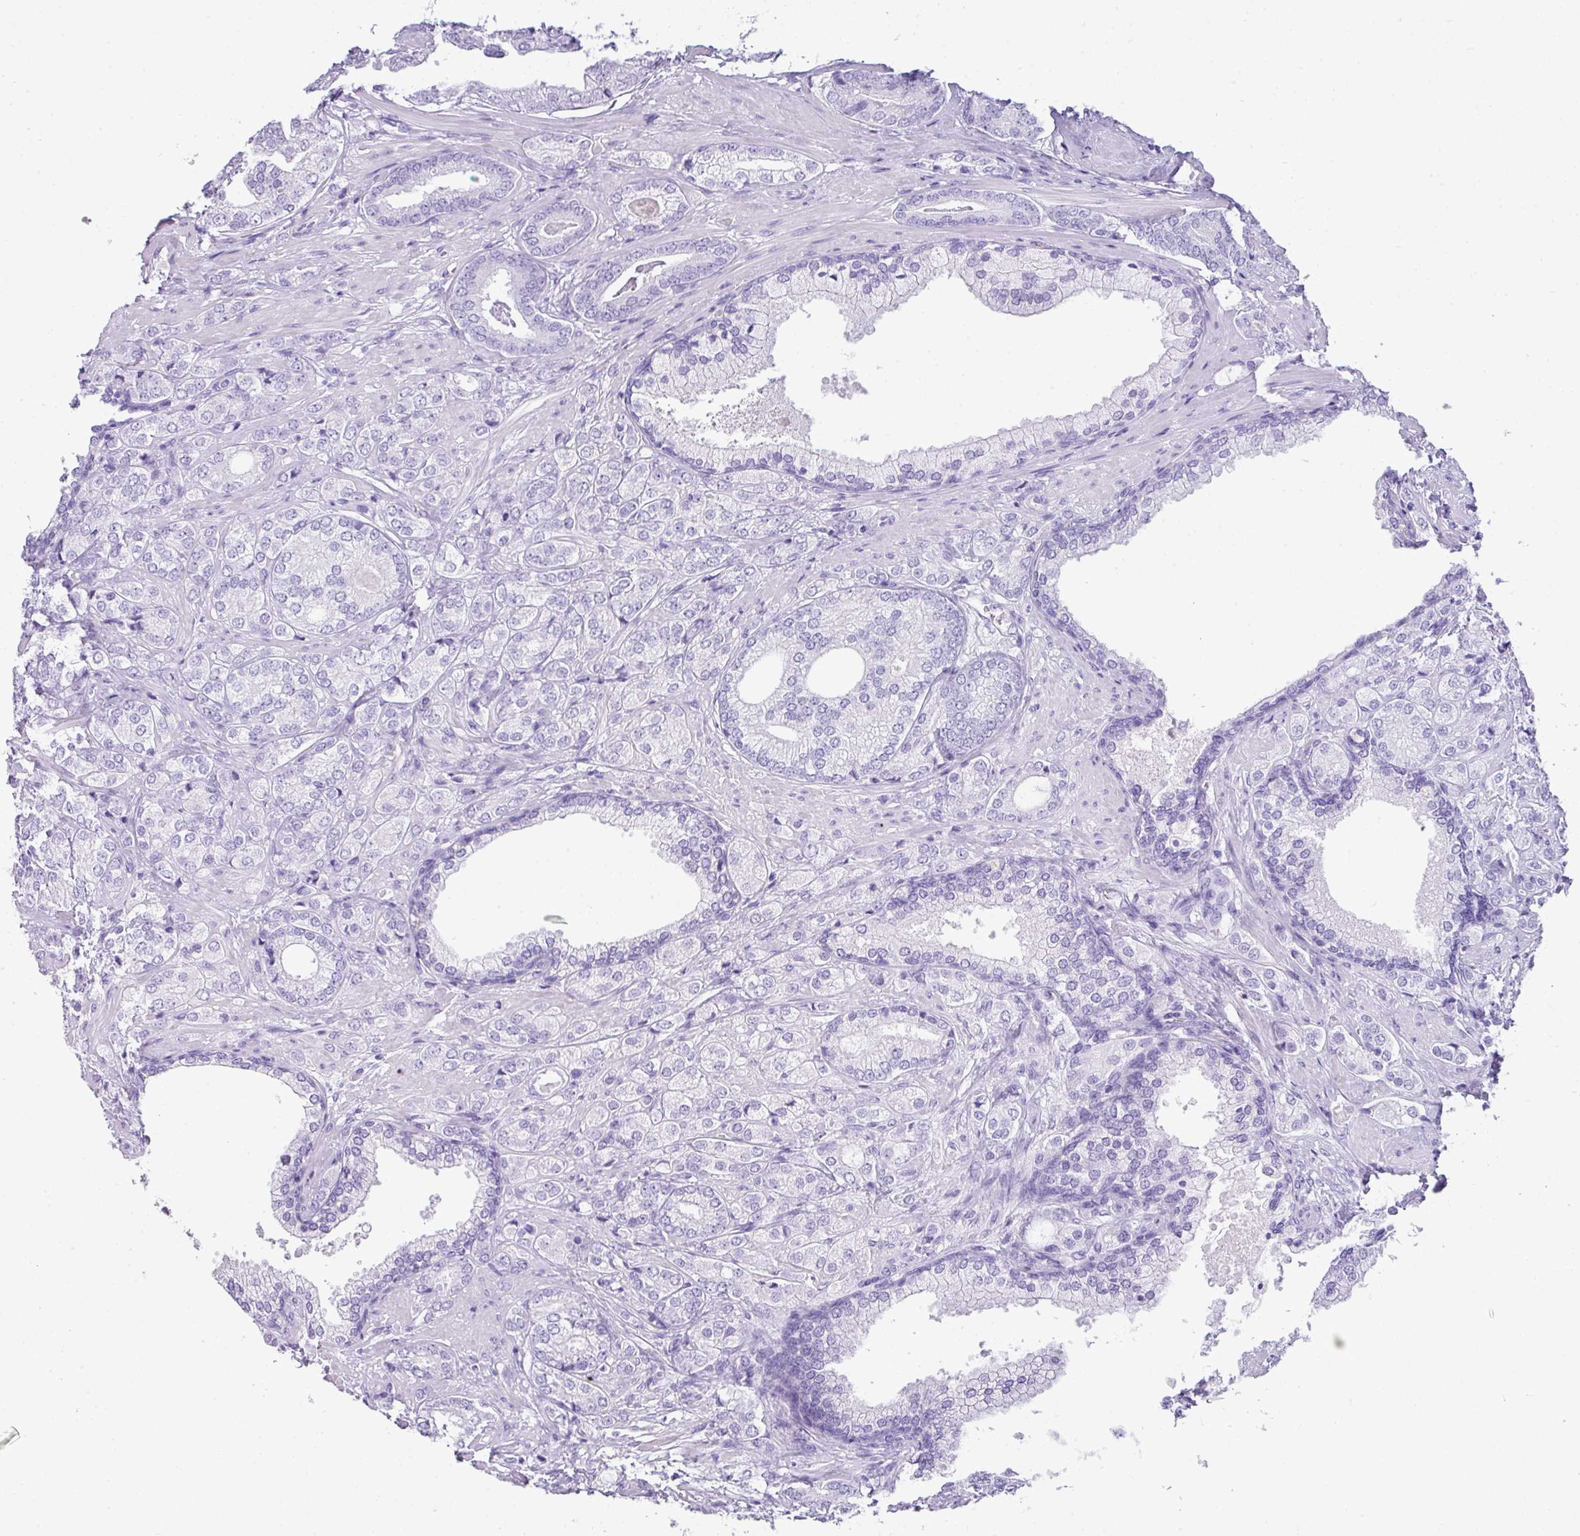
{"staining": {"intensity": "negative", "quantity": "none", "location": "none"}, "tissue": "prostate cancer", "cell_type": "Tumor cells", "image_type": "cancer", "snomed": [{"axis": "morphology", "description": "Adenocarcinoma, High grade"}, {"axis": "topography", "description": "Prostate"}], "caption": "Immunohistochemistry (IHC) photomicrograph of neoplastic tissue: prostate cancer (high-grade adenocarcinoma) stained with DAB demonstrates no significant protein staining in tumor cells. (DAB IHC, high magnification).", "gene": "TNP1", "patient": {"sex": "male", "age": 60}}